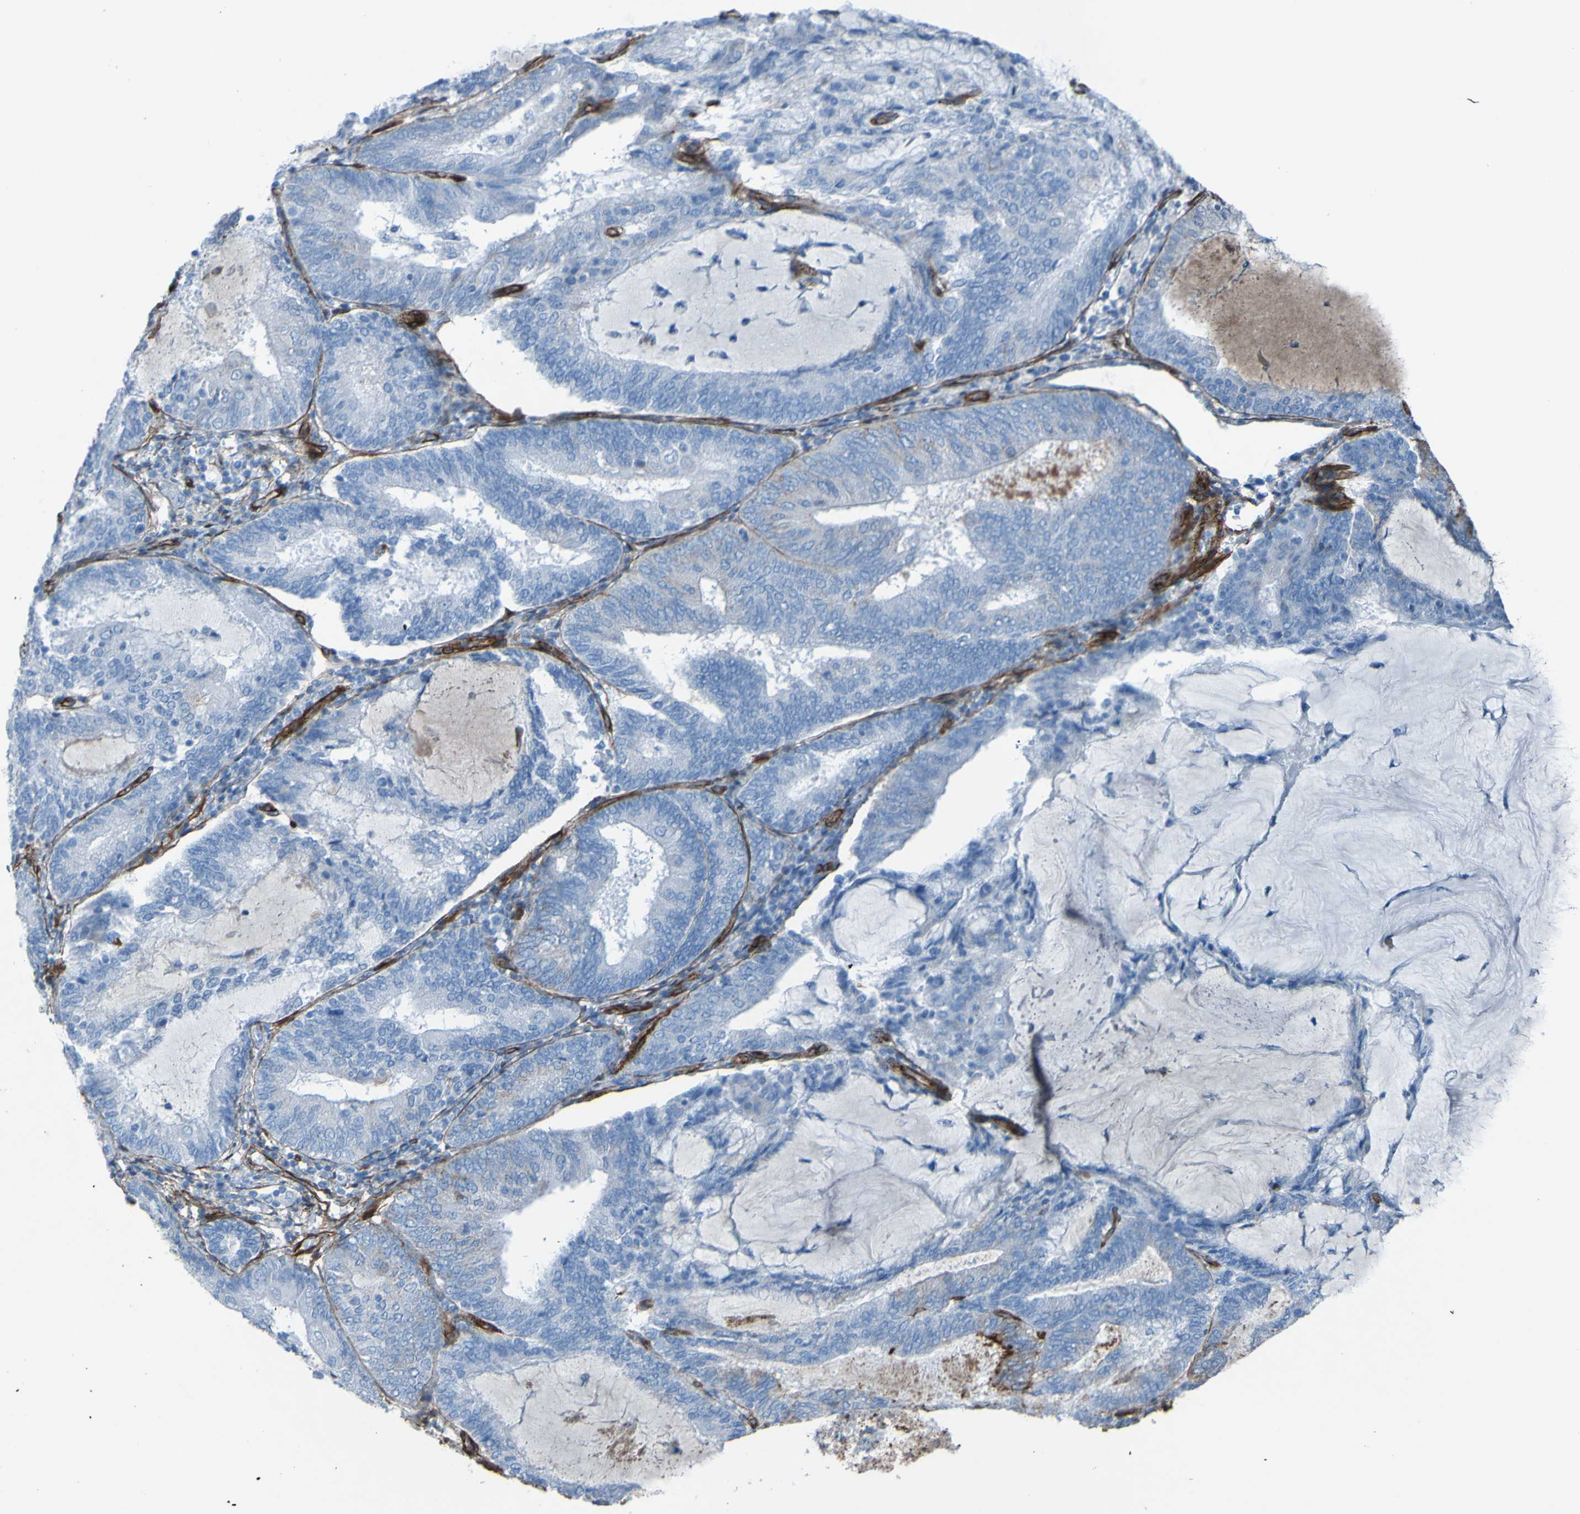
{"staining": {"intensity": "negative", "quantity": "none", "location": "none"}, "tissue": "endometrial cancer", "cell_type": "Tumor cells", "image_type": "cancer", "snomed": [{"axis": "morphology", "description": "Adenocarcinoma, NOS"}, {"axis": "topography", "description": "Endometrium"}], "caption": "Protein analysis of endometrial cancer exhibits no significant positivity in tumor cells.", "gene": "COL4A2", "patient": {"sex": "female", "age": 81}}